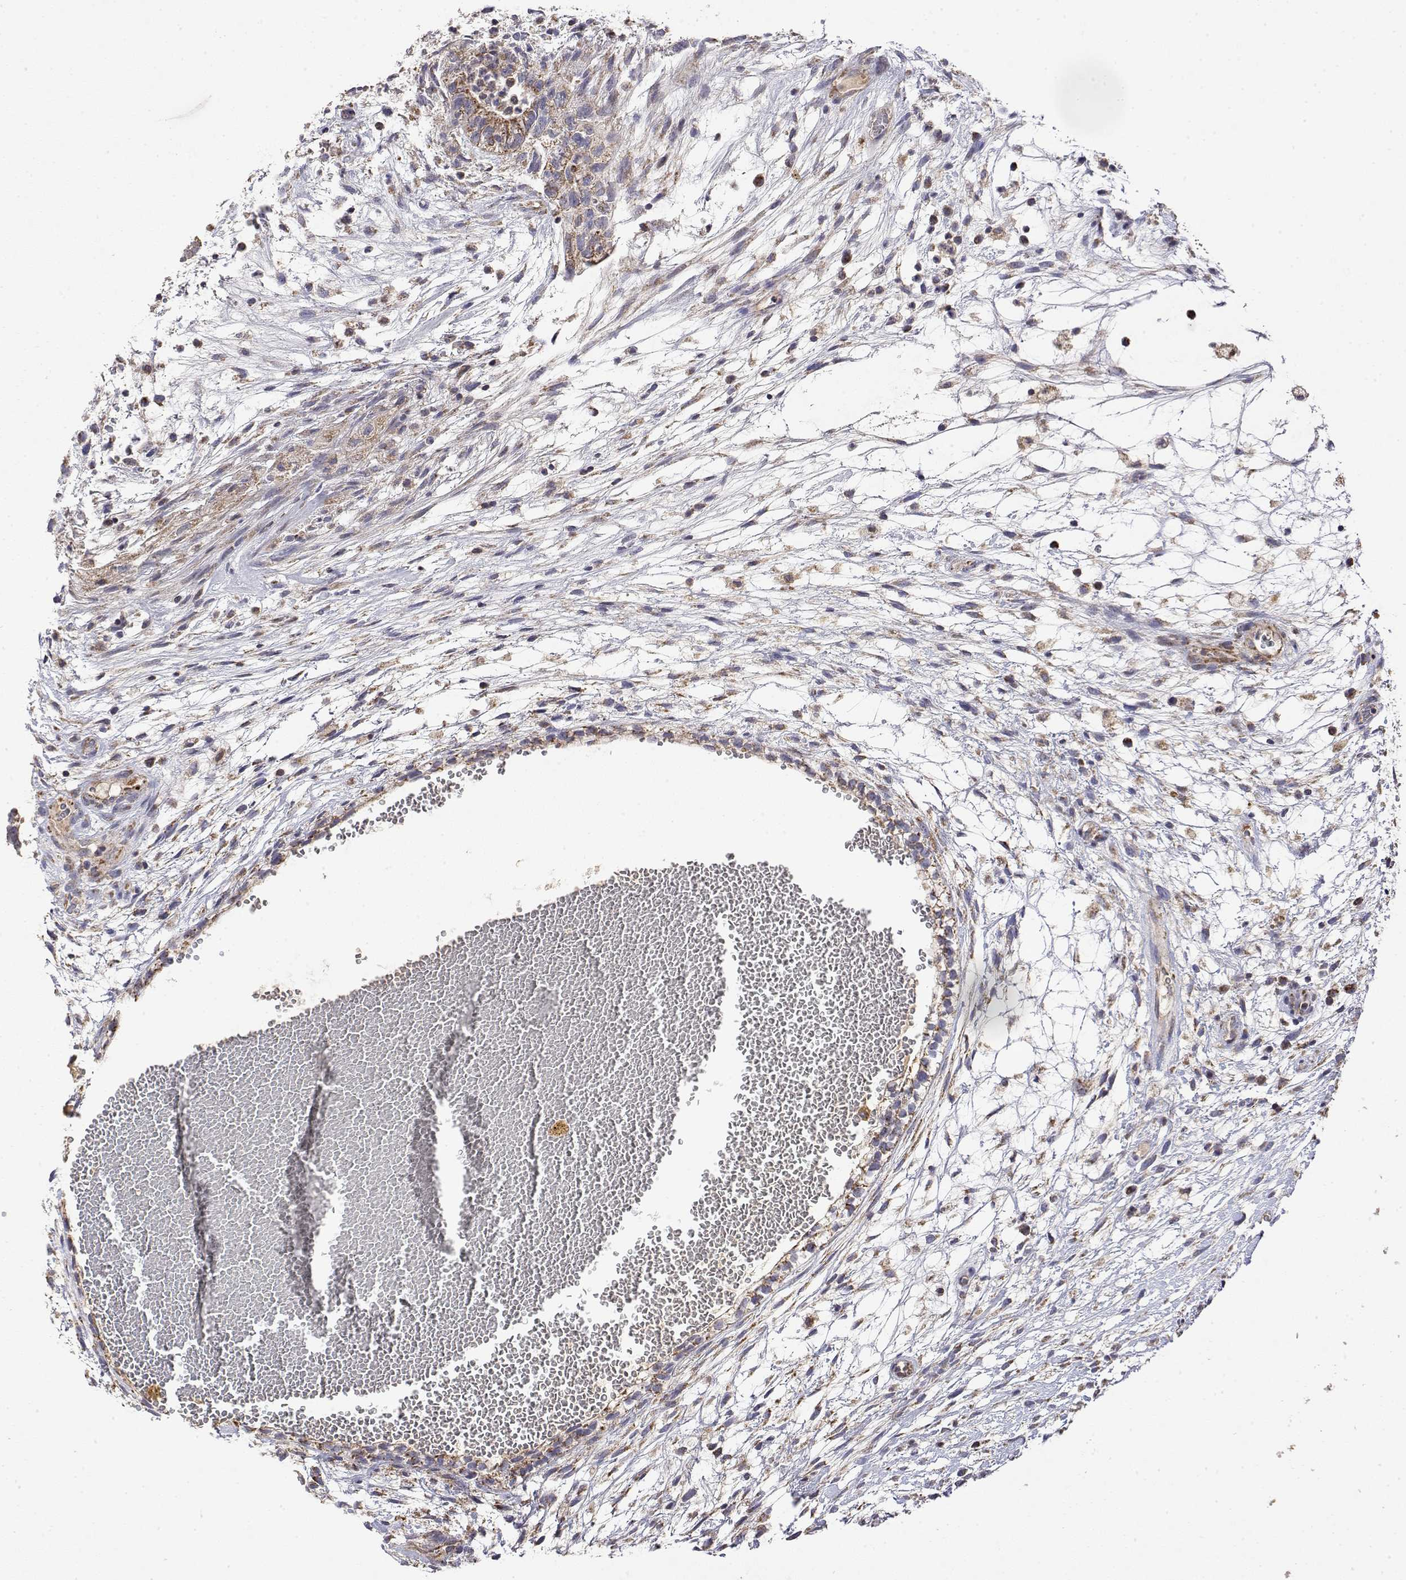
{"staining": {"intensity": "moderate", "quantity": "25%-75%", "location": "cytoplasmic/membranous"}, "tissue": "testis cancer", "cell_type": "Tumor cells", "image_type": "cancer", "snomed": [{"axis": "morphology", "description": "Normal tissue, NOS"}, {"axis": "morphology", "description": "Carcinoma, Embryonal, NOS"}, {"axis": "topography", "description": "Testis"}], "caption": "This is an image of immunohistochemistry staining of embryonal carcinoma (testis), which shows moderate staining in the cytoplasmic/membranous of tumor cells.", "gene": "GADD45GIP1", "patient": {"sex": "male", "age": 32}}